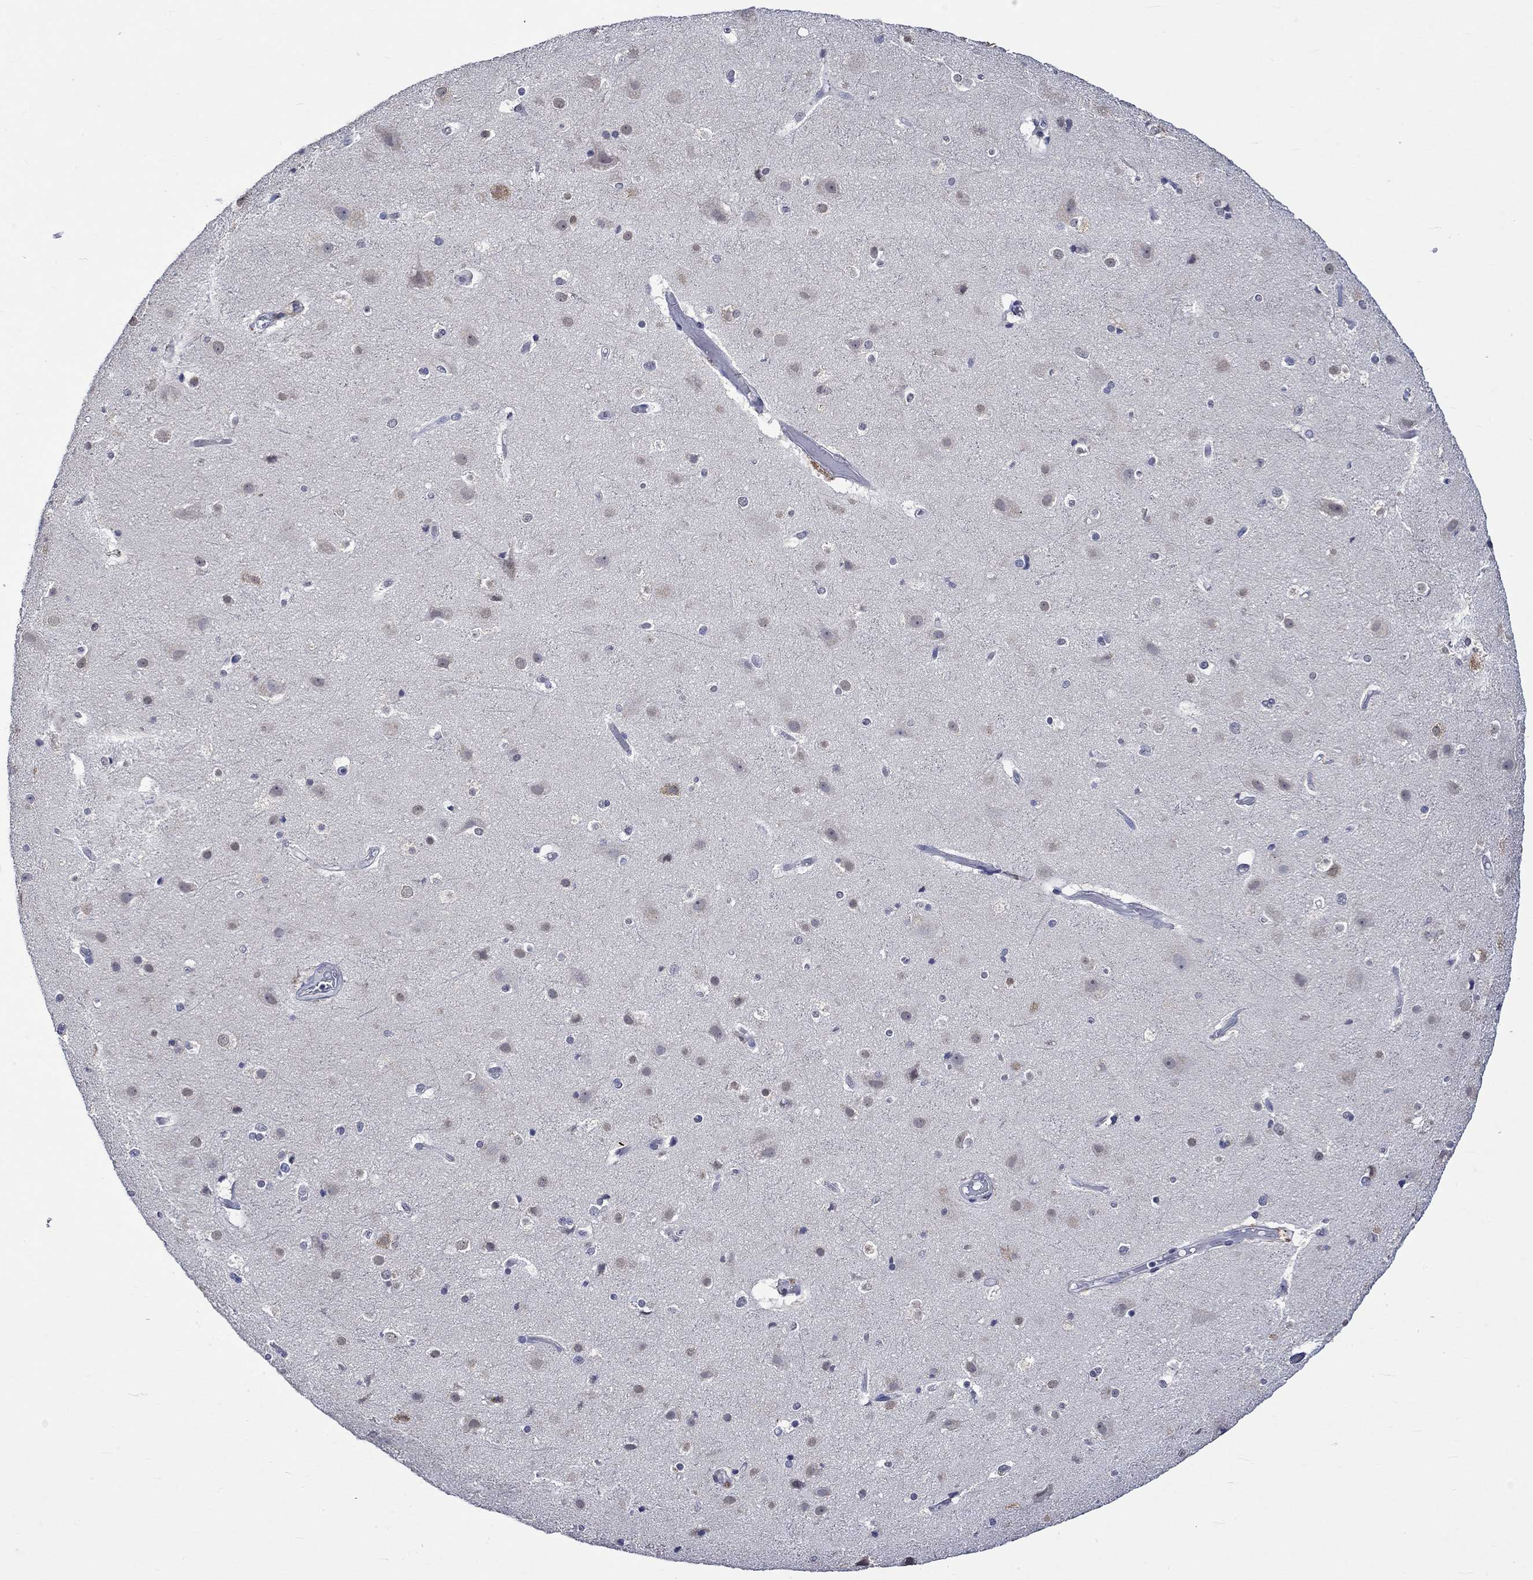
{"staining": {"intensity": "negative", "quantity": "none", "location": "none"}, "tissue": "cerebral cortex", "cell_type": "Endothelial cells", "image_type": "normal", "snomed": [{"axis": "morphology", "description": "Normal tissue, NOS"}, {"axis": "topography", "description": "Cerebral cortex"}], "caption": "The micrograph shows no significant expression in endothelial cells of cerebral cortex. Nuclei are stained in blue.", "gene": "DDX3Y", "patient": {"sex": "female", "age": 52}}